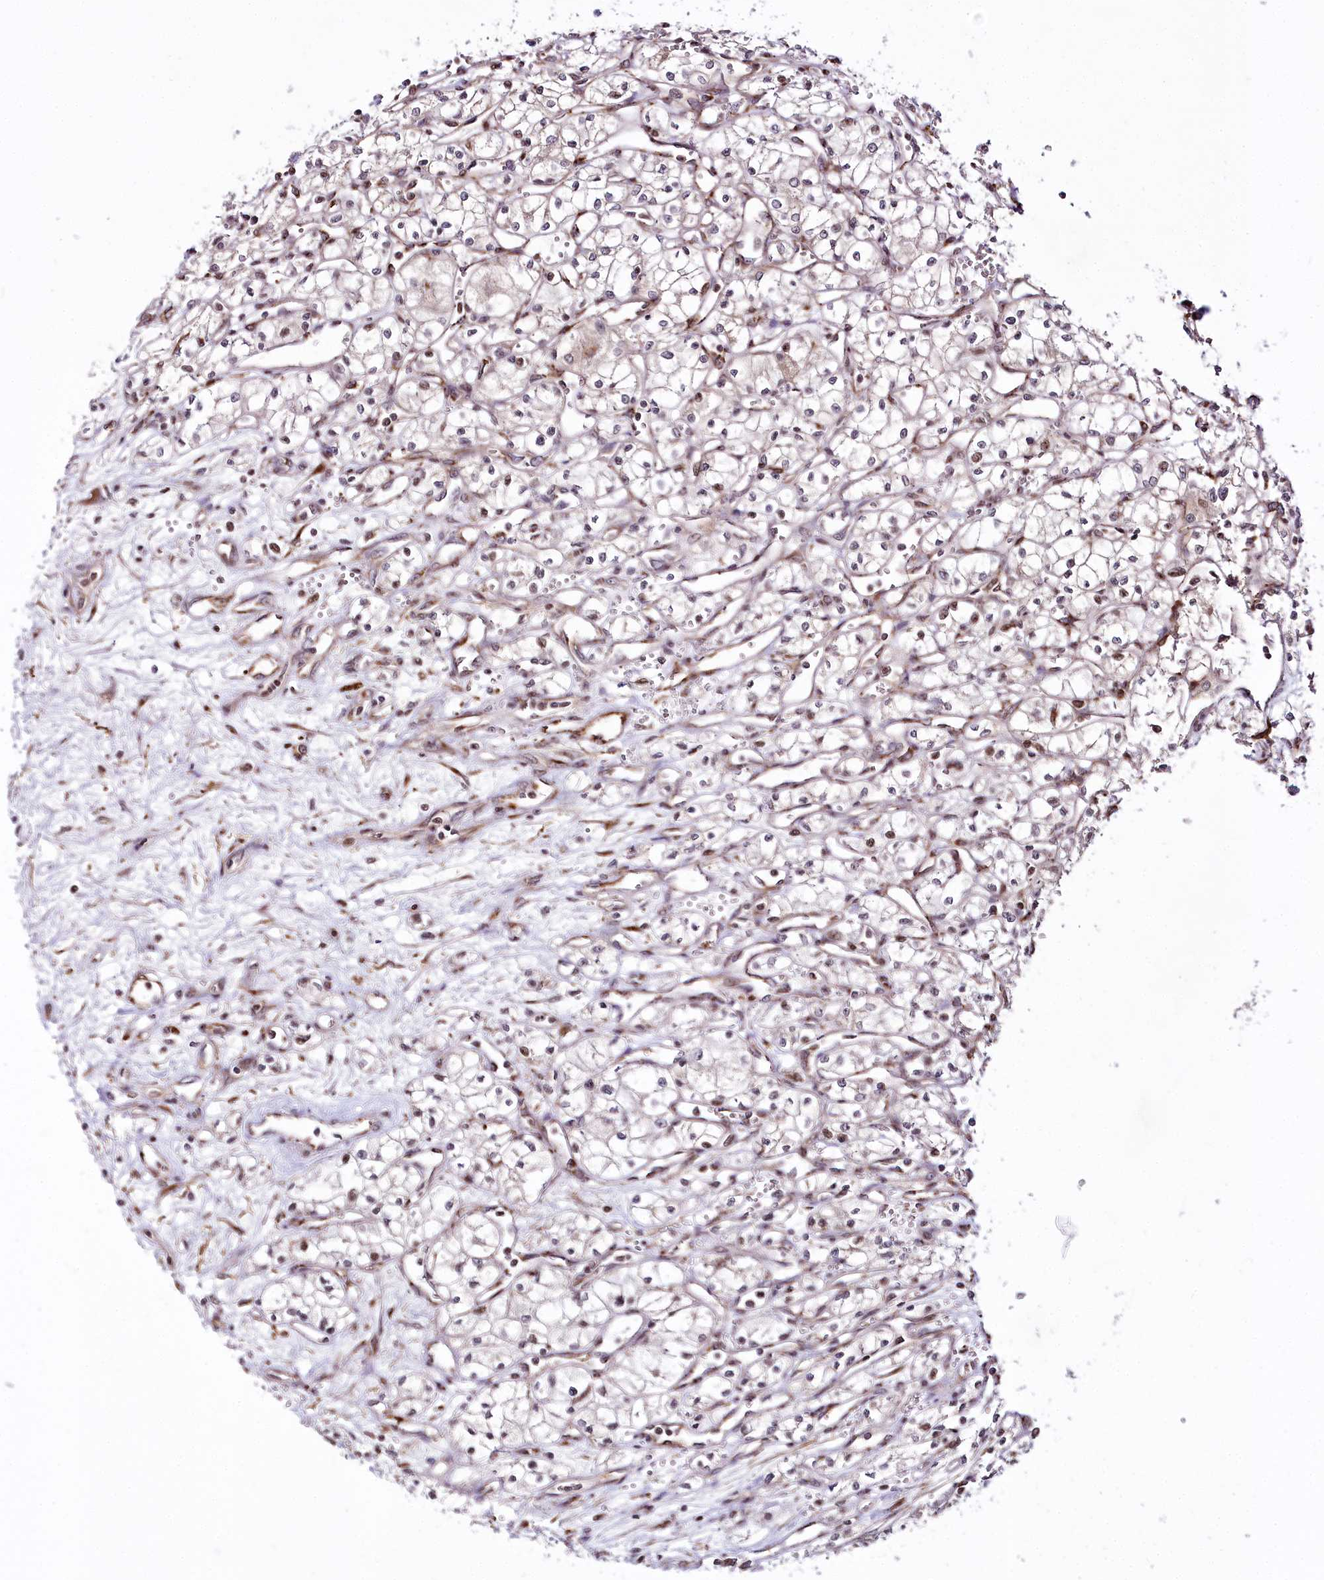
{"staining": {"intensity": "moderate", "quantity": "<25%", "location": "nuclear"}, "tissue": "renal cancer", "cell_type": "Tumor cells", "image_type": "cancer", "snomed": [{"axis": "morphology", "description": "Adenocarcinoma, NOS"}, {"axis": "topography", "description": "Kidney"}], "caption": "Immunohistochemical staining of renal cancer demonstrates low levels of moderate nuclear protein staining in approximately <25% of tumor cells. Using DAB (3,3'-diaminobenzidine) (brown) and hematoxylin (blue) stains, captured at high magnification using brightfield microscopy.", "gene": "HOXC8", "patient": {"sex": "male", "age": 59}}